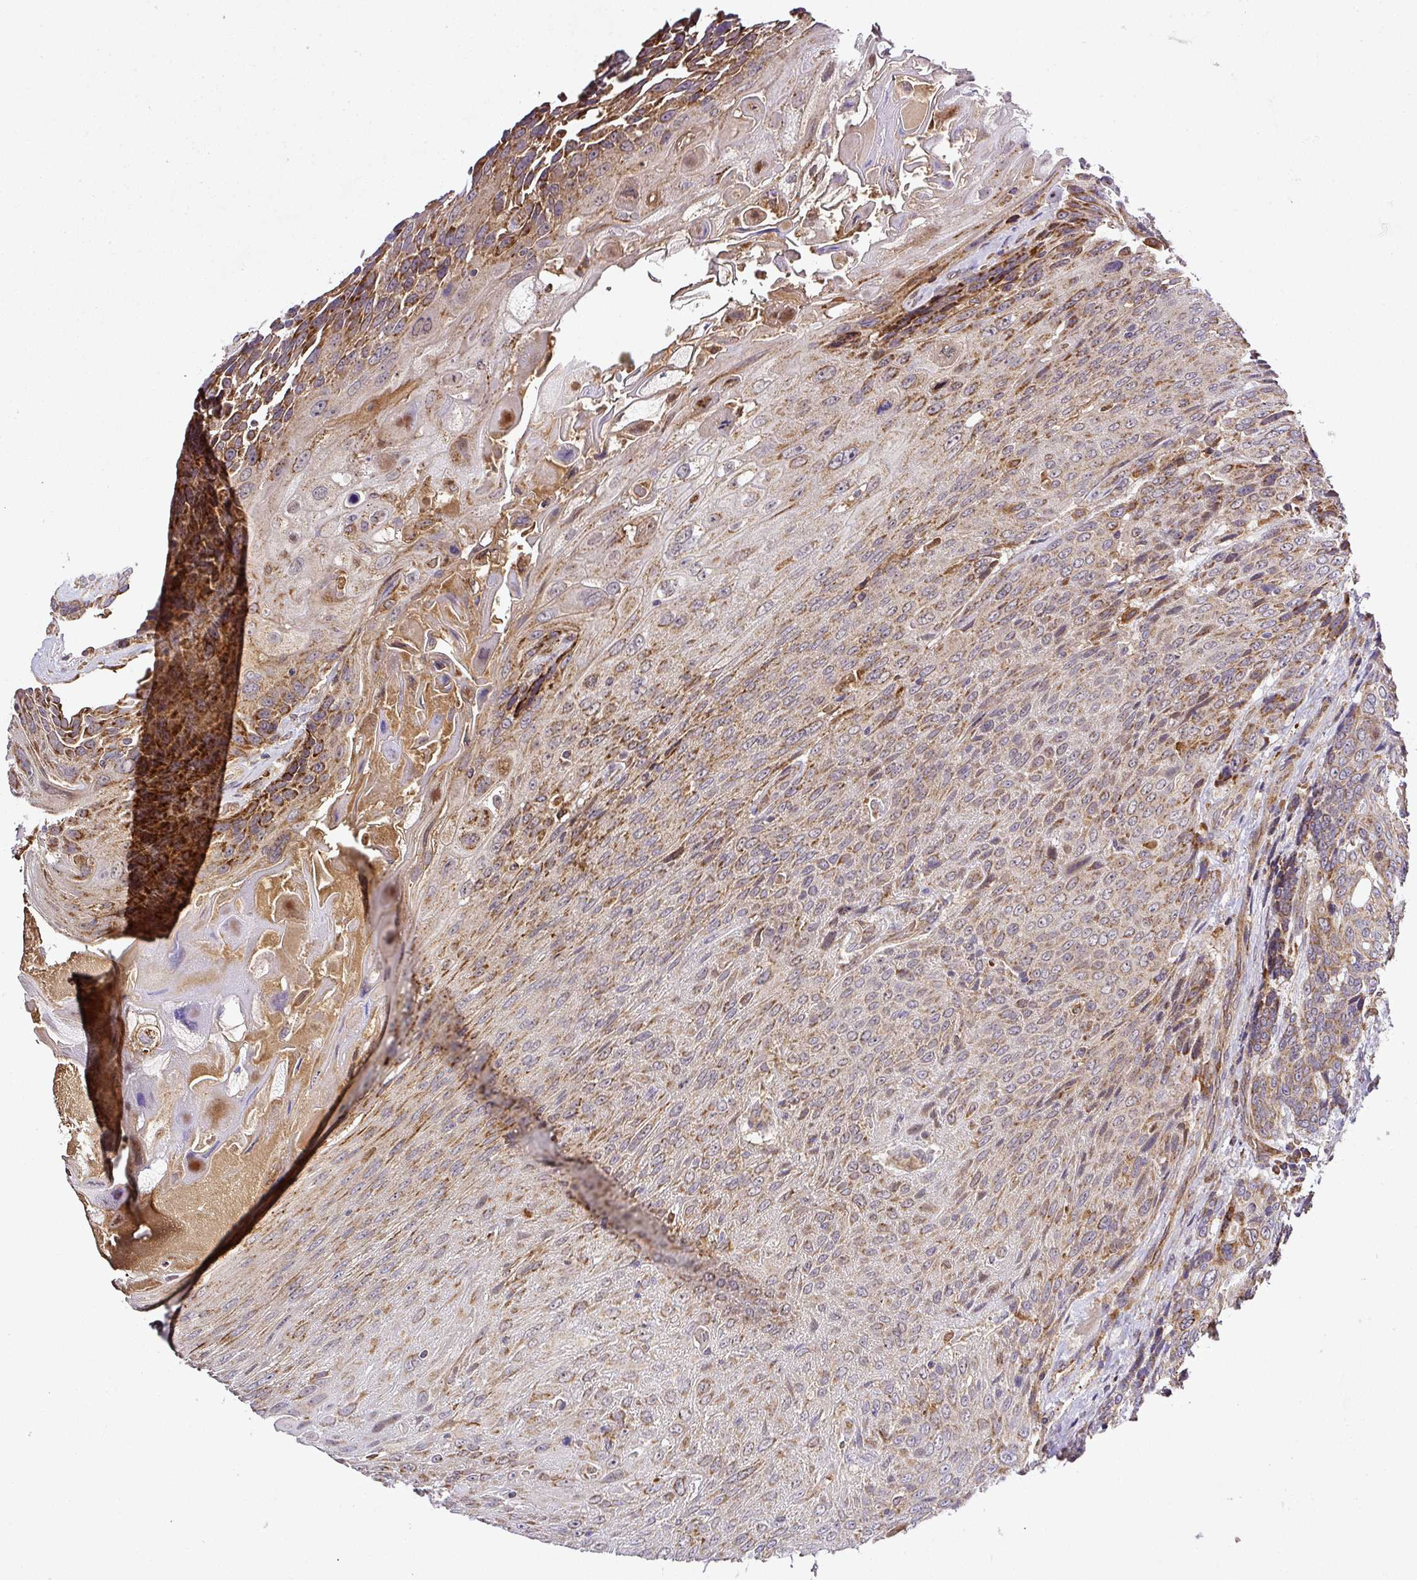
{"staining": {"intensity": "moderate", "quantity": ">75%", "location": "cytoplasmic/membranous"}, "tissue": "urothelial cancer", "cell_type": "Tumor cells", "image_type": "cancer", "snomed": [{"axis": "morphology", "description": "Urothelial carcinoma, High grade"}, {"axis": "topography", "description": "Urinary bladder"}], "caption": "Immunohistochemistry of urothelial carcinoma (high-grade) displays medium levels of moderate cytoplasmic/membranous expression in approximately >75% of tumor cells.", "gene": "ZNF513", "patient": {"sex": "female", "age": 70}}